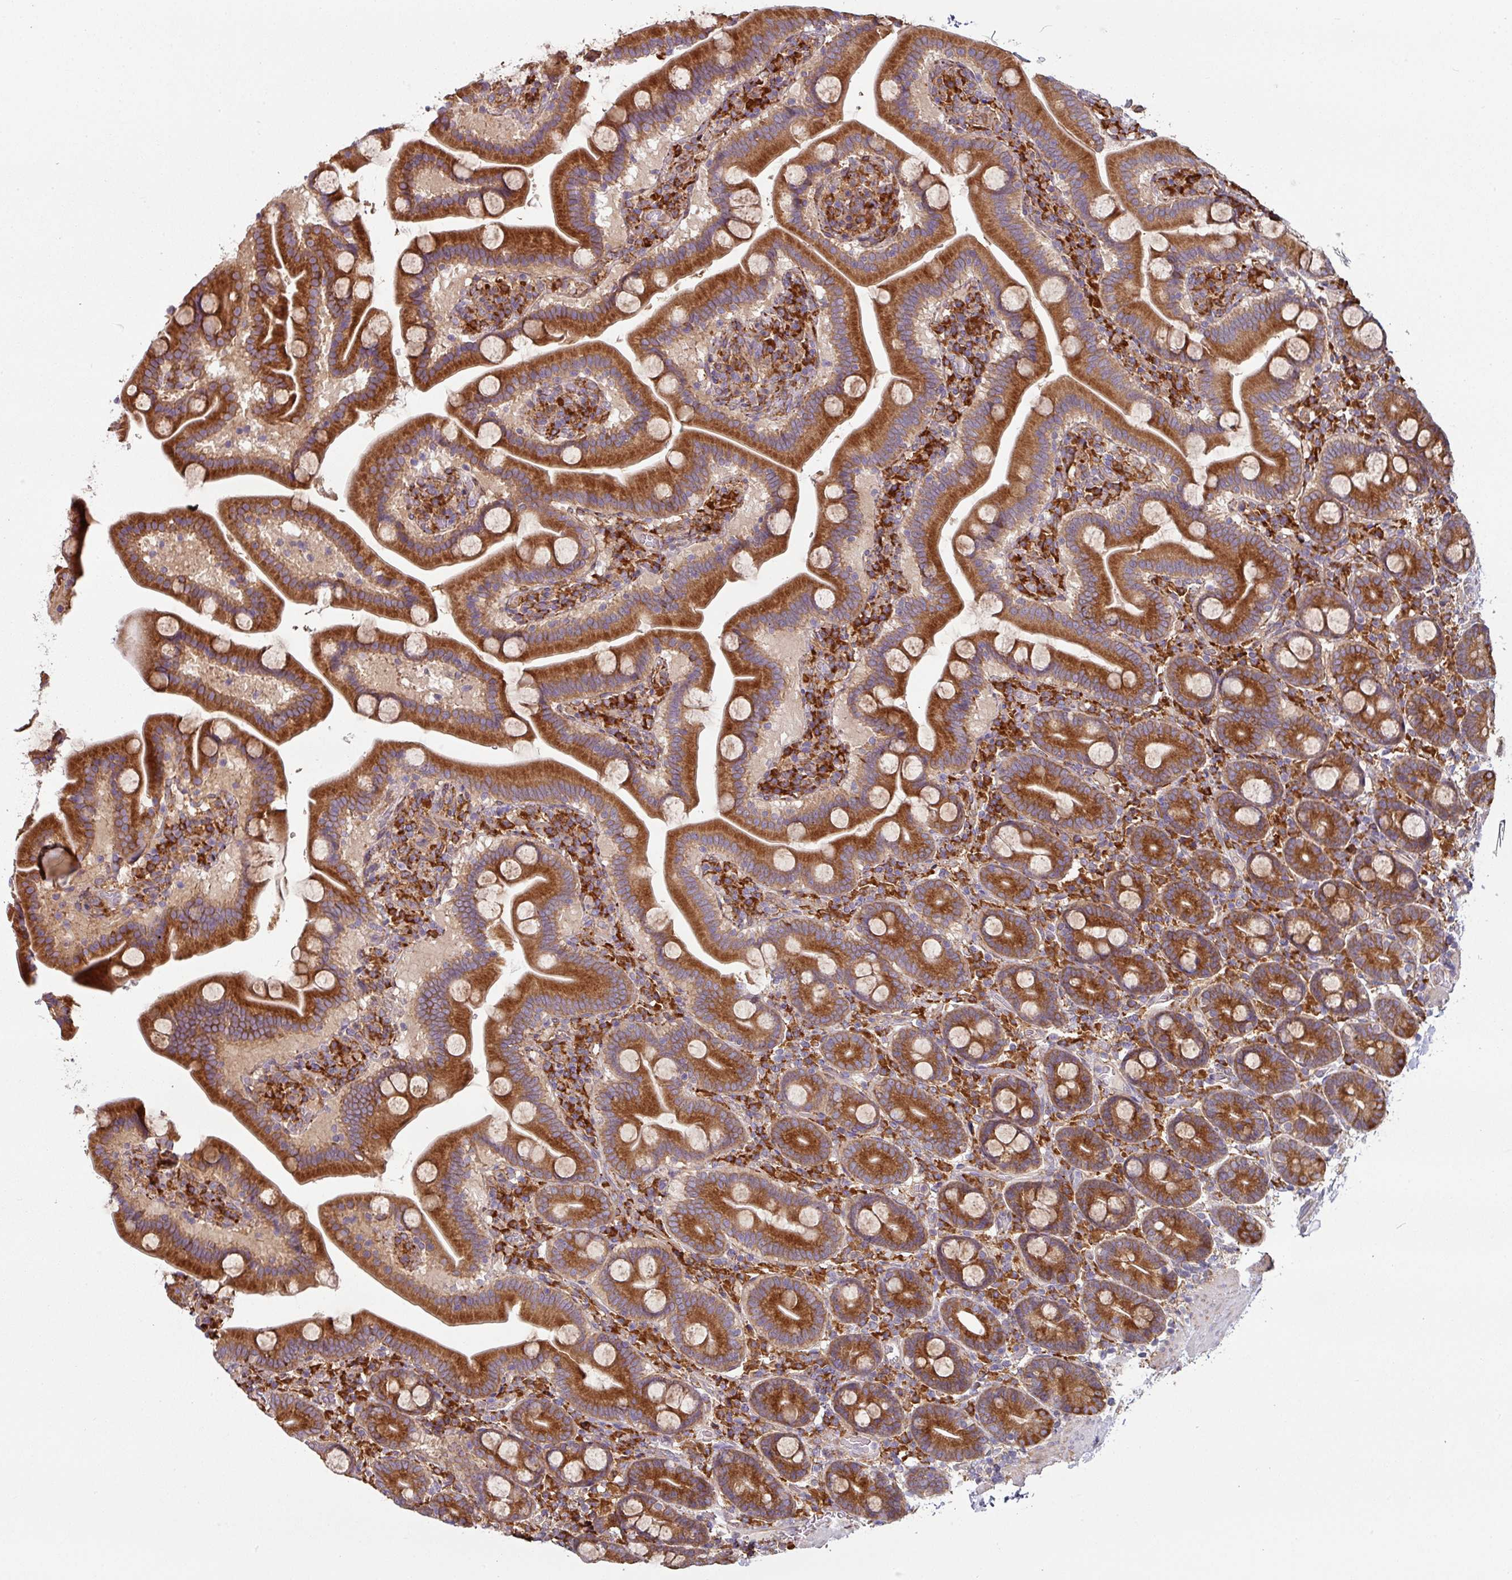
{"staining": {"intensity": "strong", "quantity": ">75%", "location": "cytoplasmic/membranous"}, "tissue": "duodenum", "cell_type": "Glandular cells", "image_type": "normal", "snomed": [{"axis": "morphology", "description": "Normal tissue, NOS"}, {"axis": "topography", "description": "Duodenum"}], "caption": "A histopathology image of human duodenum stained for a protein shows strong cytoplasmic/membranous brown staining in glandular cells. The staining was performed using DAB (3,3'-diaminobenzidine), with brown indicating positive protein expression. Nuclei are stained blue with hematoxylin.", "gene": "FAT4", "patient": {"sex": "male", "age": 55}}